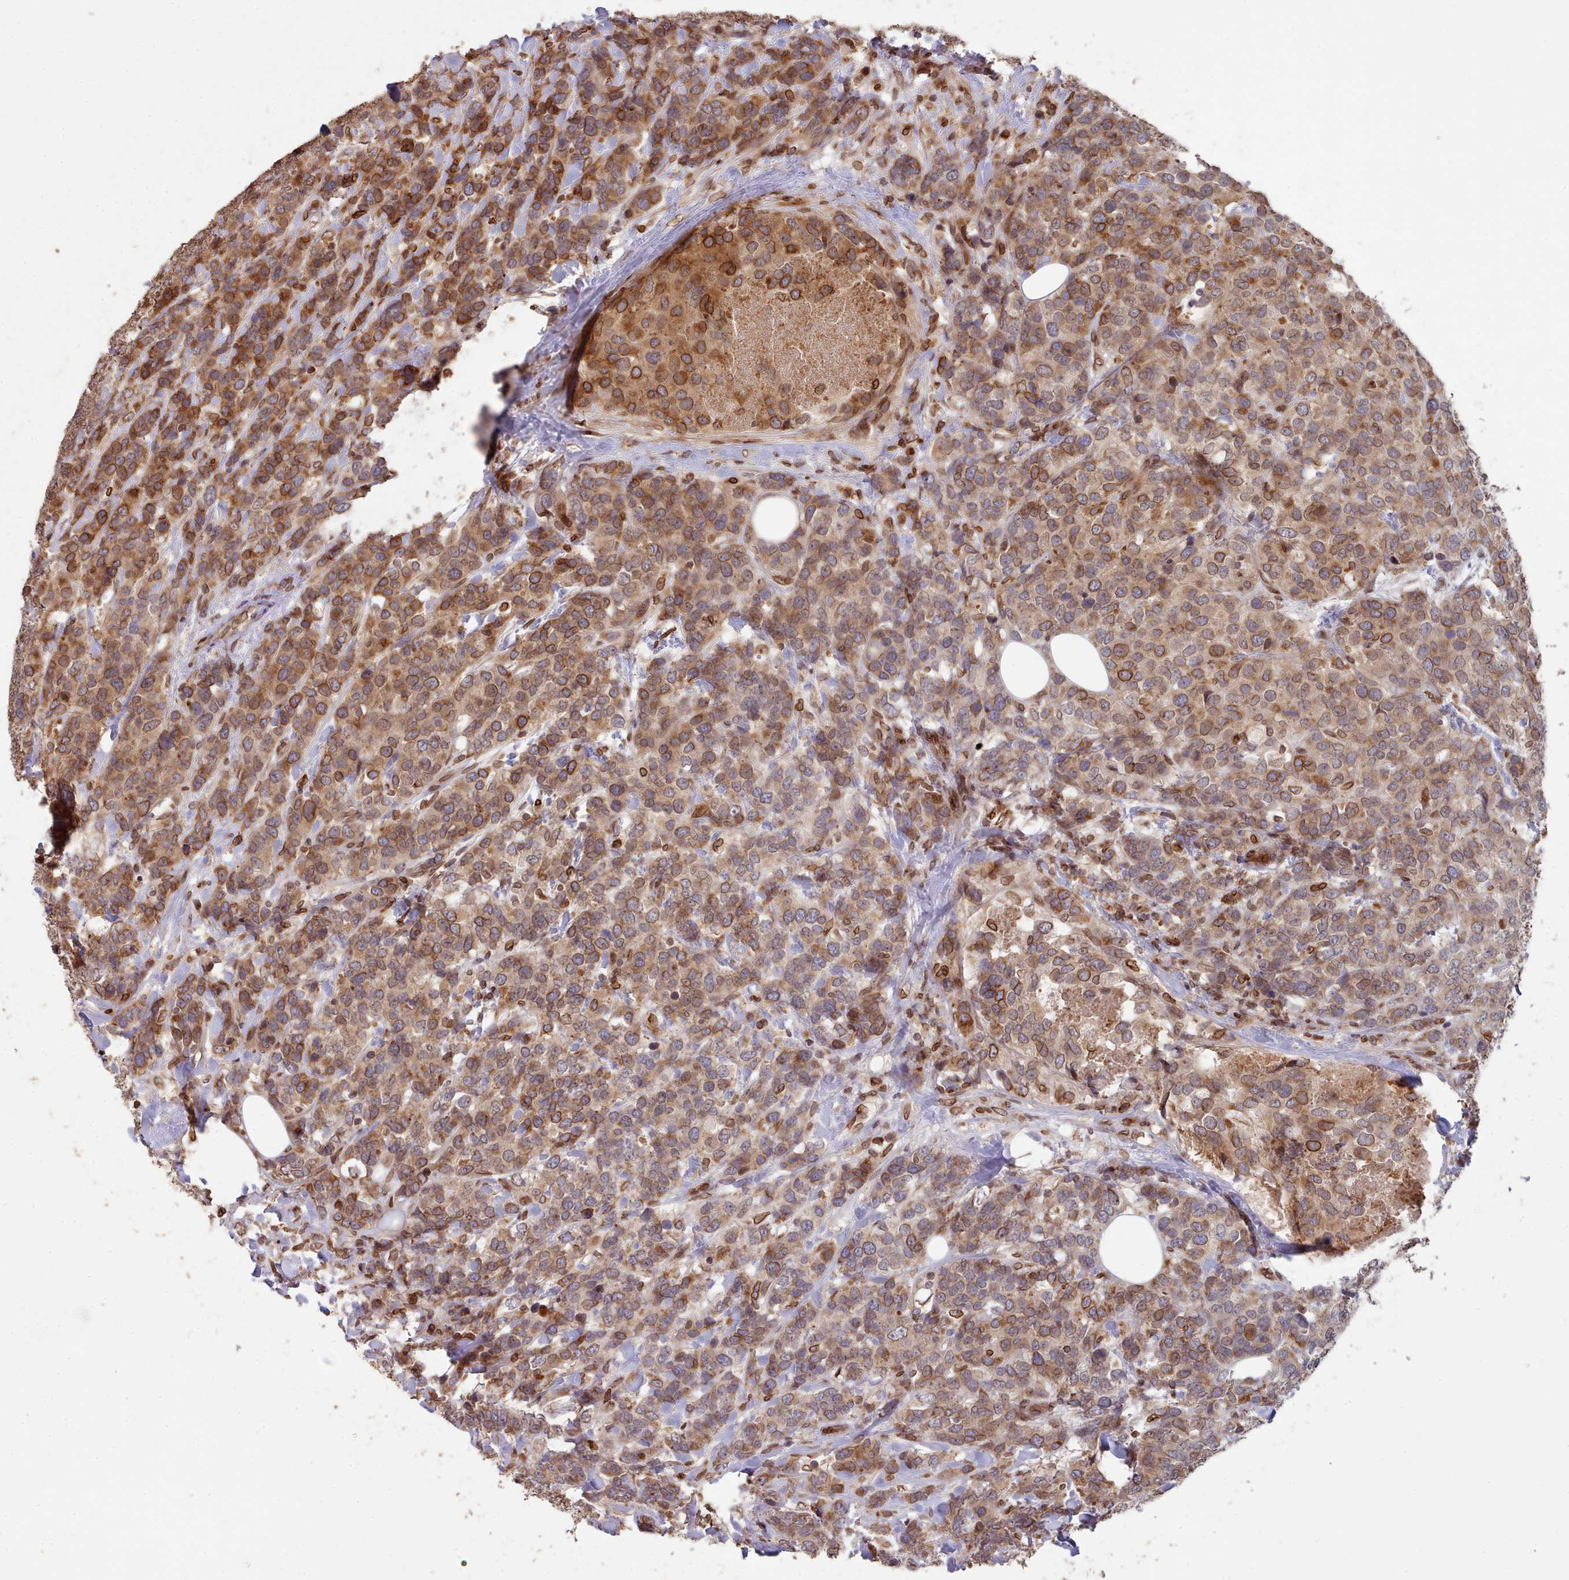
{"staining": {"intensity": "moderate", "quantity": ">75%", "location": "cytoplasmic/membranous,nuclear"}, "tissue": "breast cancer", "cell_type": "Tumor cells", "image_type": "cancer", "snomed": [{"axis": "morphology", "description": "Lobular carcinoma"}, {"axis": "topography", "description": "Breast"}], "caption": "A medium amount of moderate cytoplasmic/membranous and nuclear staining is identified in about >75% of tumor cells in breast cancer tissue. The staining was performed using DAB (3,3'-diaminobenzidine) to visualize the protein expression in brown, while the nuclei were stained in blue with hematoxylin (Magnification: 20x).", "gene": "TOR1AIP1", "patient": {"sex": "female", "age": 59}}